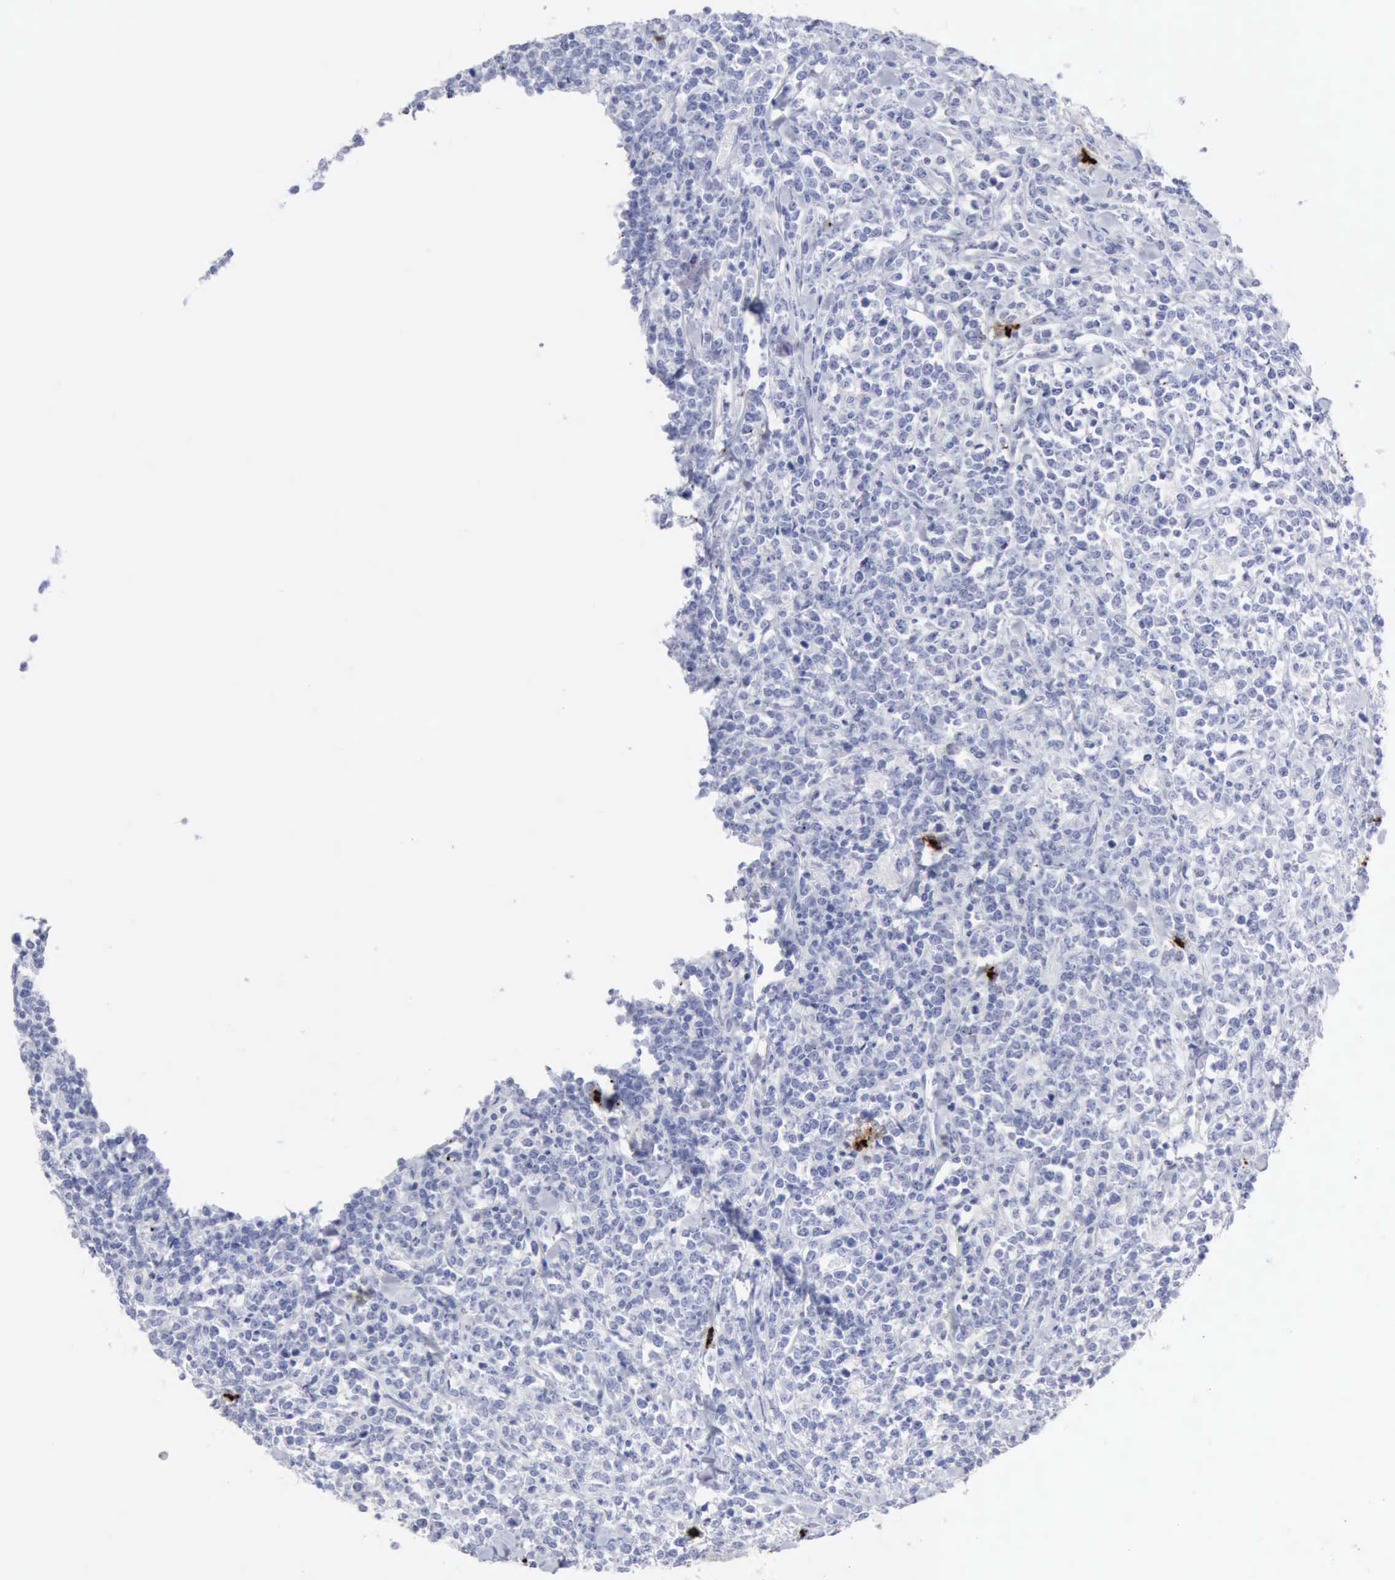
{"staining": {"intensity": "negative", "quantity": "none", "location": "none"}, "tissue": "lymphoma", "cell_type": "Tumor cells", "image_type": "cancer", "snomed": [{"axis": "morphology", "description": "Malignant lymphoma, non-Hodgkin's type, High grade"}, {"axis": "topography", "description": "Small intestine"}, {"axis": "topography", "description": "Colon"}], "caption": "Immunohistochemistry (IHC) of human lymphoma exhibits no positivity in tumor cells.", "gene": "CMA1", "patient": {"sex": "male", "age": 8}}